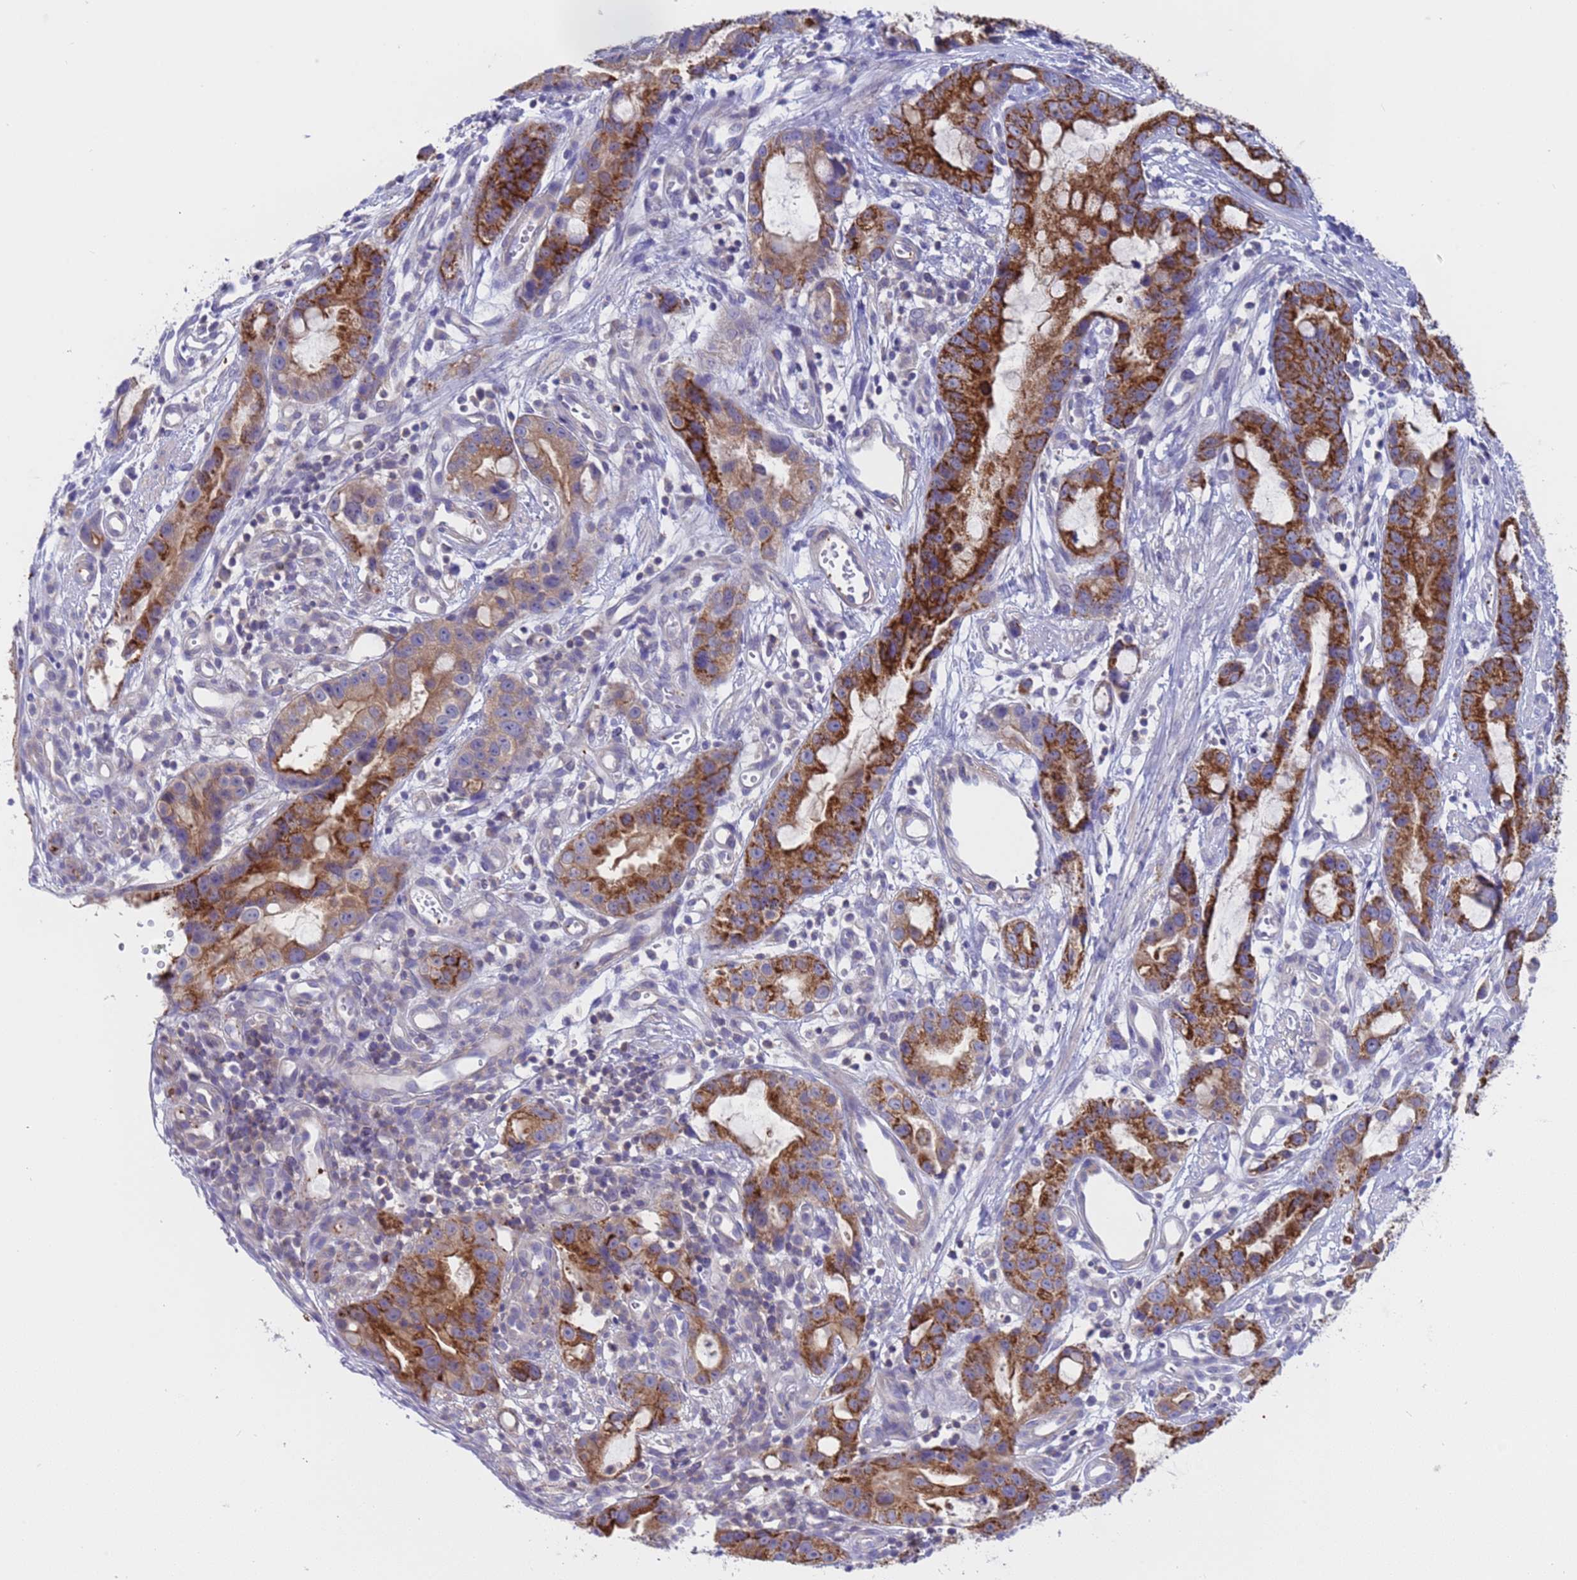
{"staining": {"intensity": "strong", "quantity": ">75%", "location": "cytoplasmic/membranous"}, "tissue": "stomach cancer", "cell_type": "Tumor cells", "image_type": "cancer", "snomed": [{"axis": "morphology", "description": "Adenocarcinoma, NOS"}, {"axis": "topography", "description": "Stomach"}], "caption": "Immunohistochemistry (IHC) staining of adenocarcinoma (stomach), which reveals high levels of strong cytoplasmic/membranous expression in approximately >75% of tumor cells indicating strong cytoplasmic/membranous protein staining. The staining was performed using DAB (brown) for protein detection and nuclei were counterstained in hematoxylin (blue).", "gene": "CAPN7", "patient": {"sex": "male", "age": 55}}